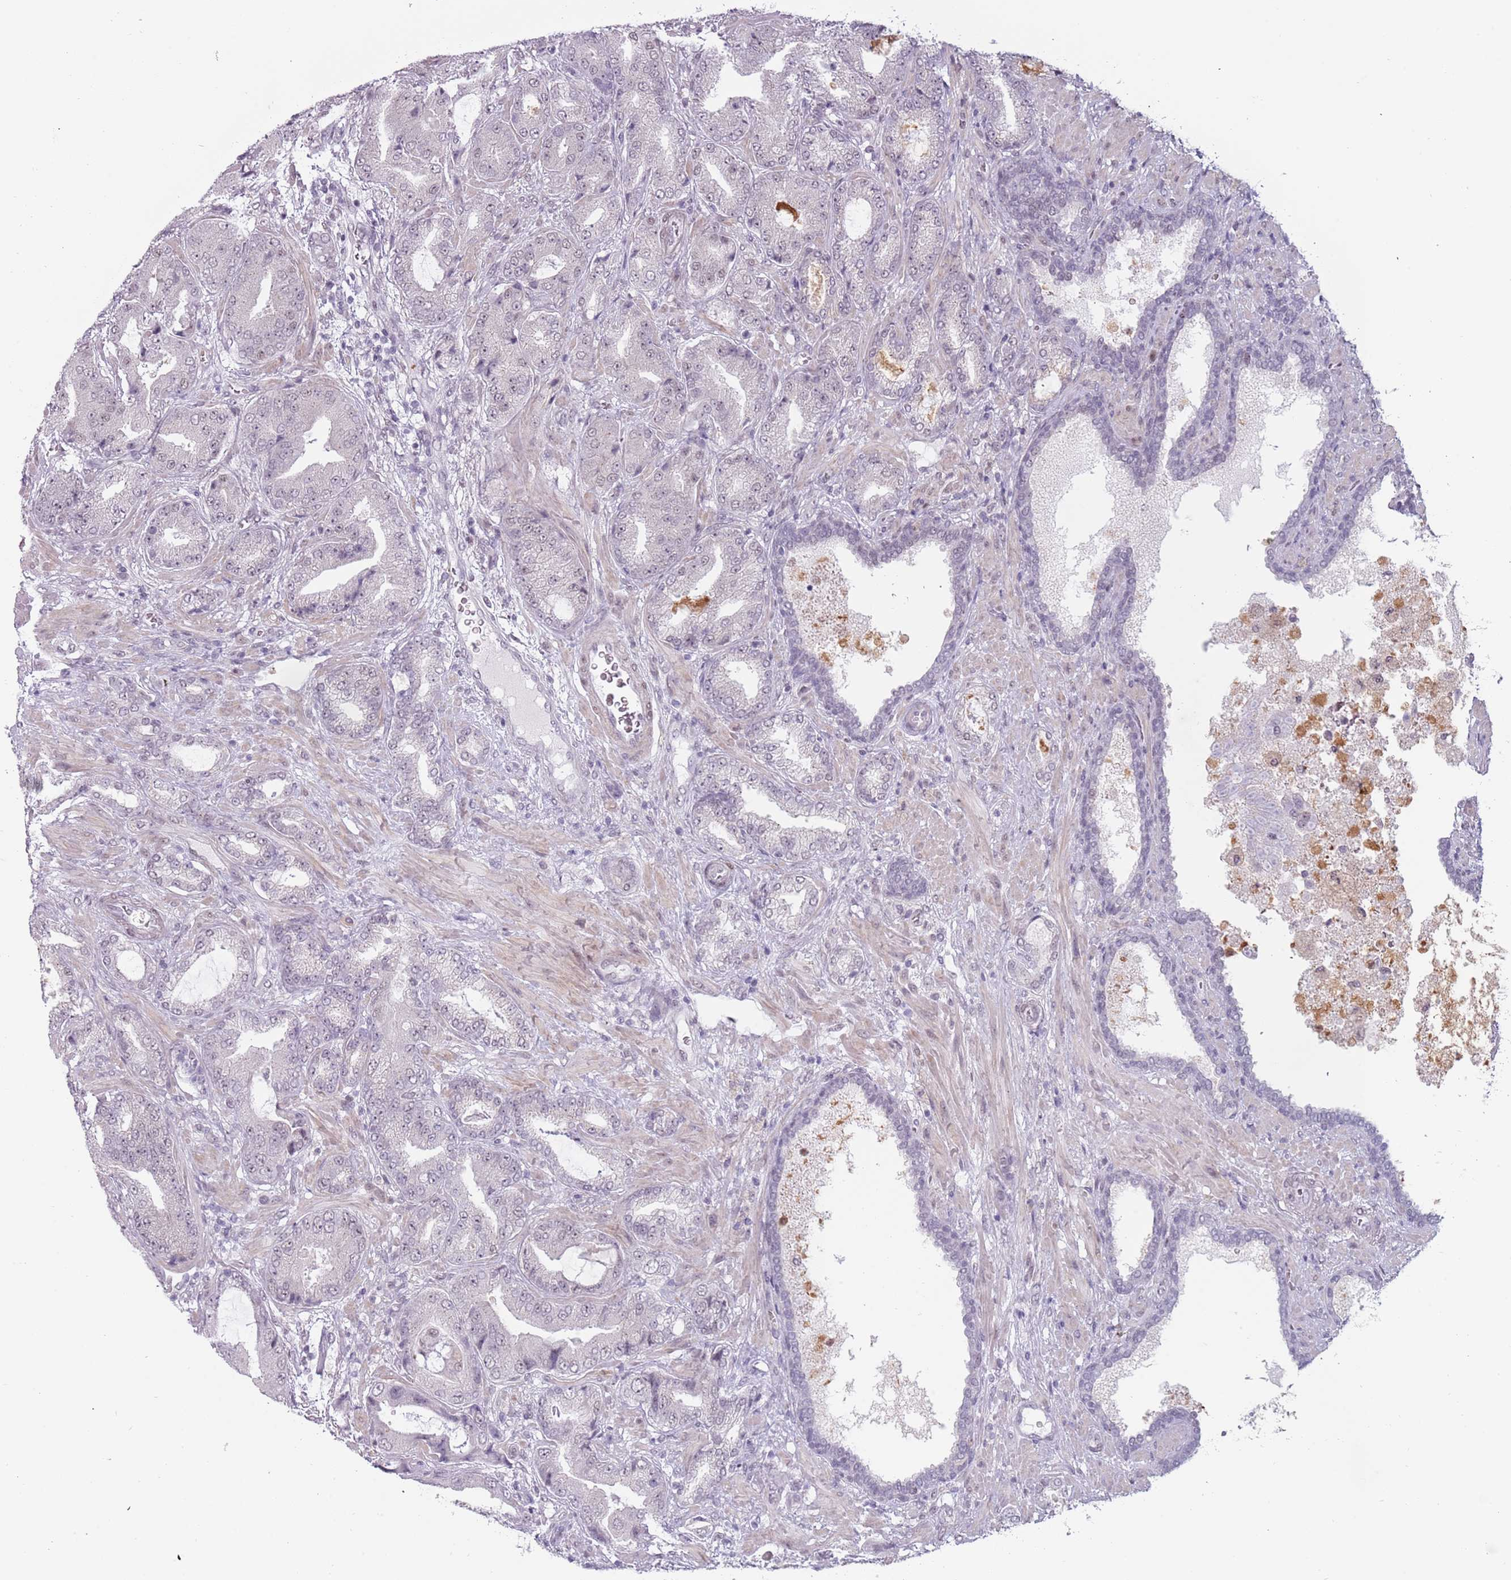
{"staining": {"intensity": "negative", "quantity": "none", "location": "none"}, "tissue": "prostate cancer", "cell_type": "Tumor cells", "image_type": "cancer", "snomed": [{"axis": "morphology", "description": "Adenocarcinoma, High grade"}, {"axis": "topography", "description": "Prostate"}], "caption": "A high-resolution image shows immunohistochemistry (IHC) staining of prostate adenocarcinoma (high-grade), which reveals no significant staining in tumor cells.", "gene": "REXO4", "patient": {"sex": "male", "age": 68}}